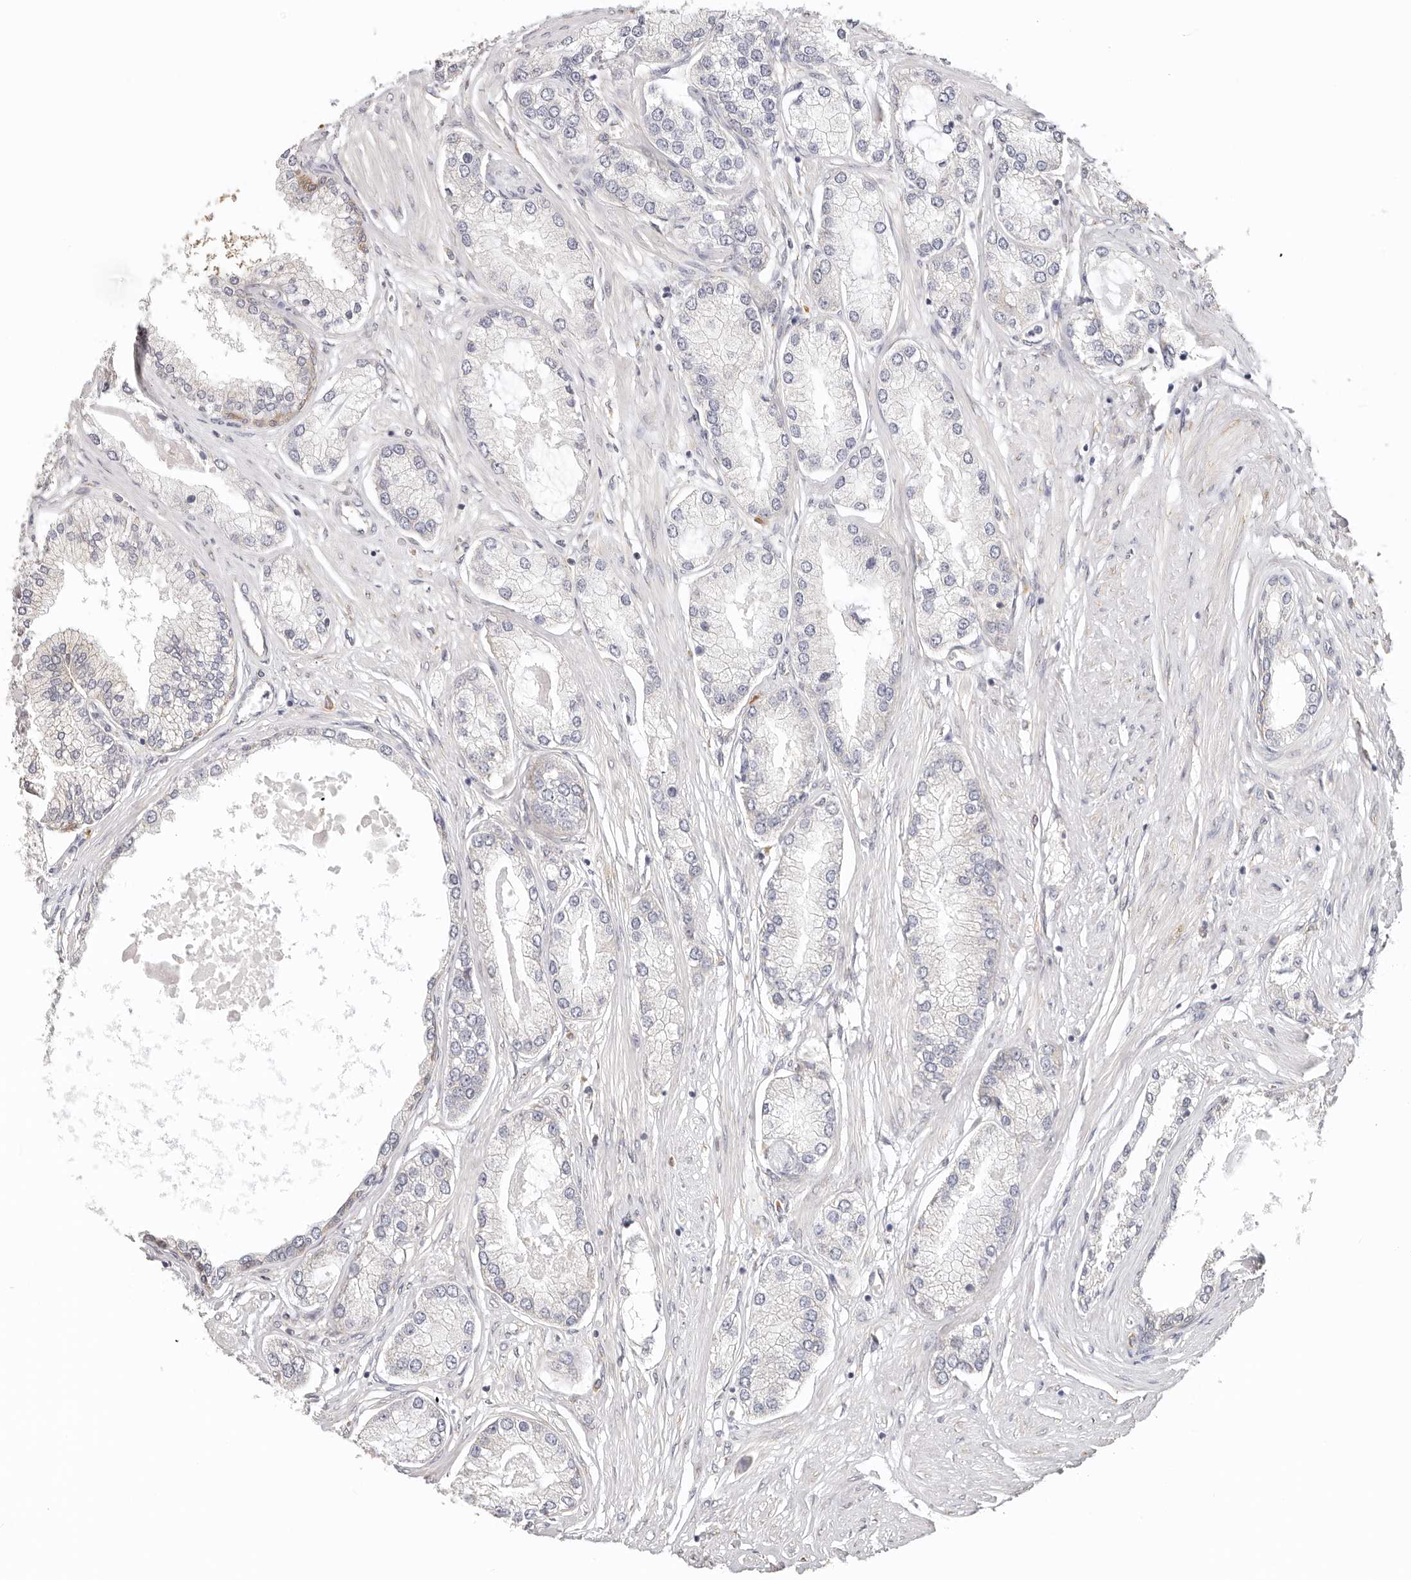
{"staining": {"intensity": "negative", "quantity": "none", "location": "none"}, "tissue": "prostate cancer", "cell_type": "Tumor cells", "image_type": "cancer", "snomed": [{"axis": "morphology", "description": "Adenocarcinoma, Low grade"}, {"axis": "topography", "description": "Prostate"}], "caption": "The immunohistochemistry (IHC) micrograph has no significant staining in tumor cells of adenocarcinoma (low-grade) (prostate) tissue. (Stains: DAB (3,3'-diaminobenzidine) immunohistochemistry with hematoxylin counter stain, Microscopy: brightfield microscopy at high magnification).", "gene": "AFDN", "patient": {"sex": "male", "age": 62}}